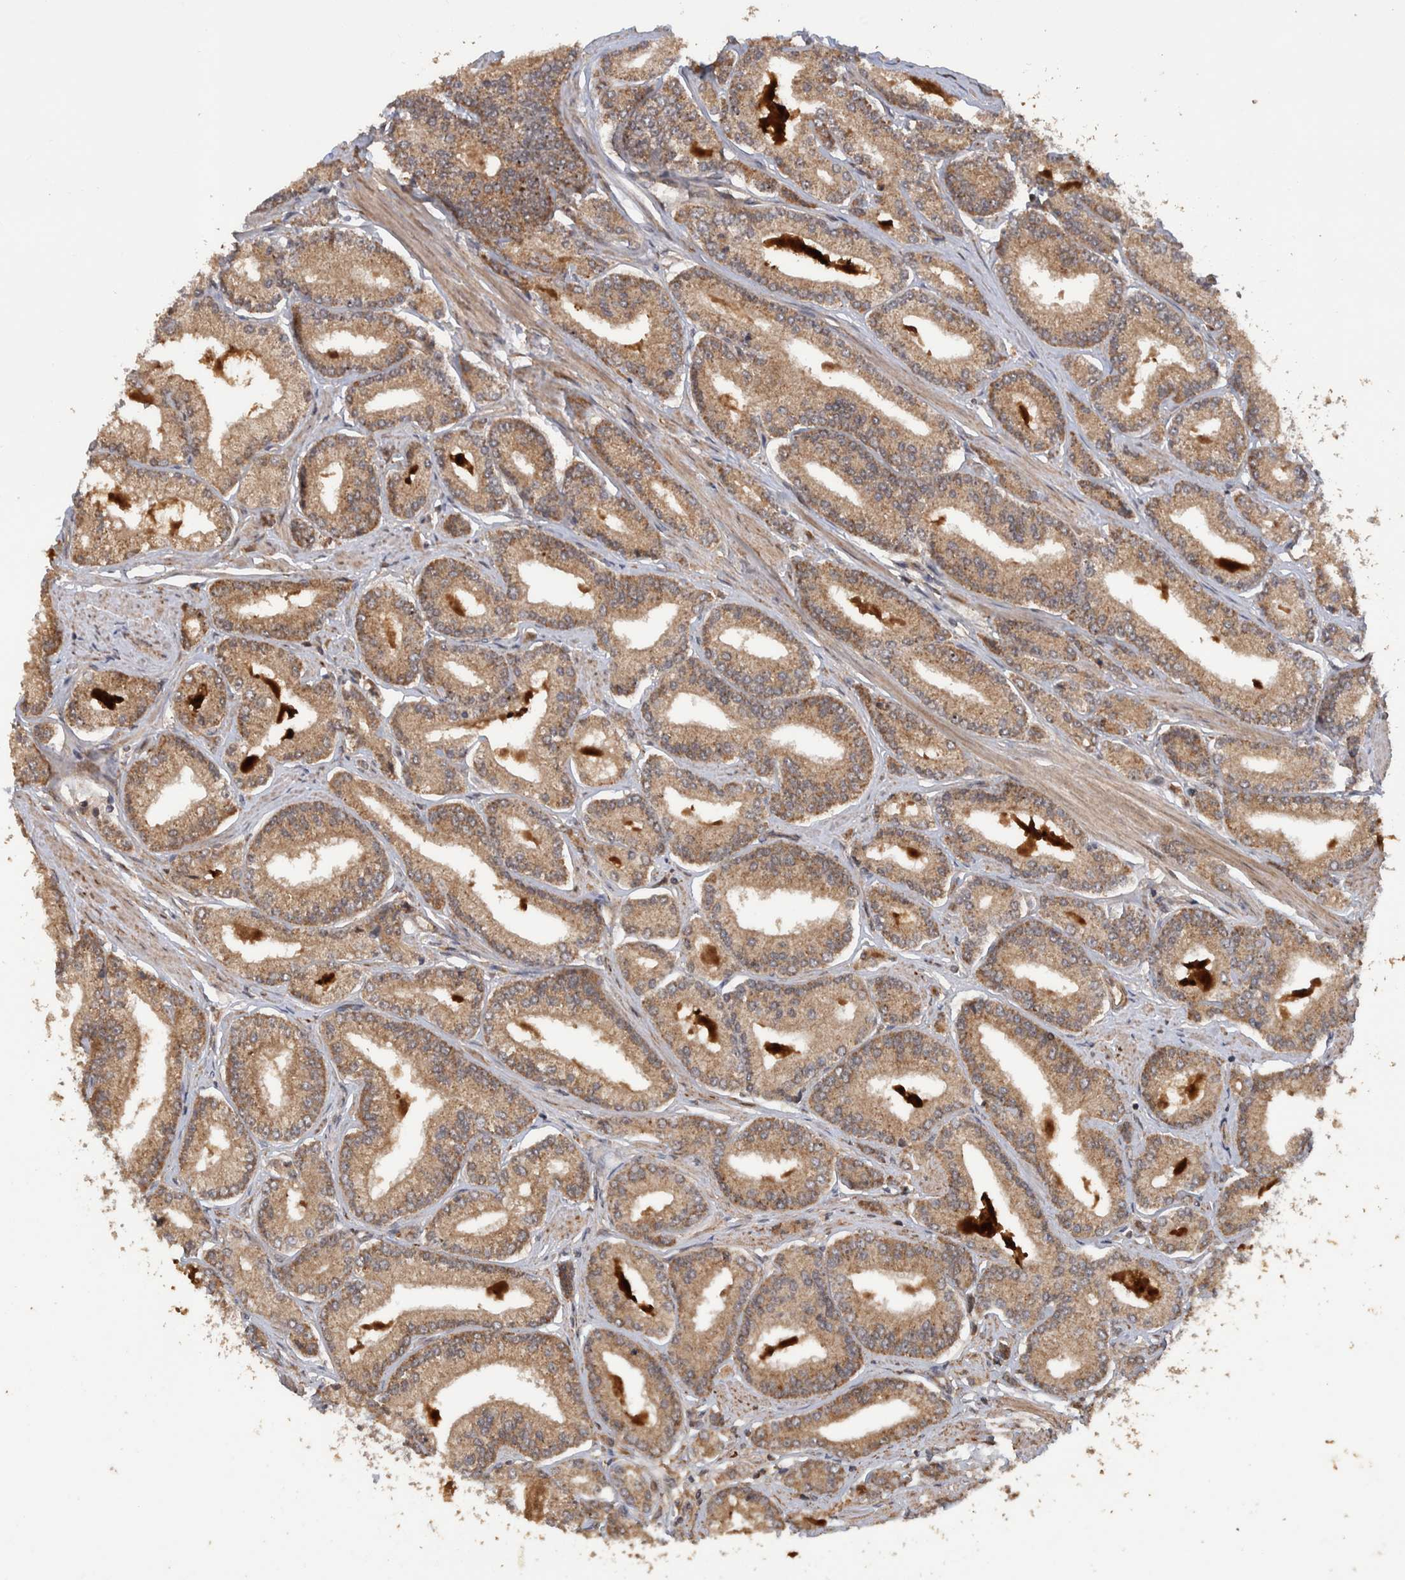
{"staining": {"intensity": "moderate", "quantity": ">75%", "location": "cytoplasmic/membranous"}, "tissue": "prostate cancer", "cell_type": "Tumor cells", "image_type": "cancer", "snomed": [{"axis": "morphology", "description": "Adenocarcinoma, Low grade"}, {"axis": "topography", "description": "Prostate"}], "caption": "Tumor cells exhibit moderate cytoplasmic/membranous expression in approximately >75% of cells in prostate adenocarcinoma (low-grade).", "gene": "TRIM16", "patient": {"sex": "male", "age": 52}}